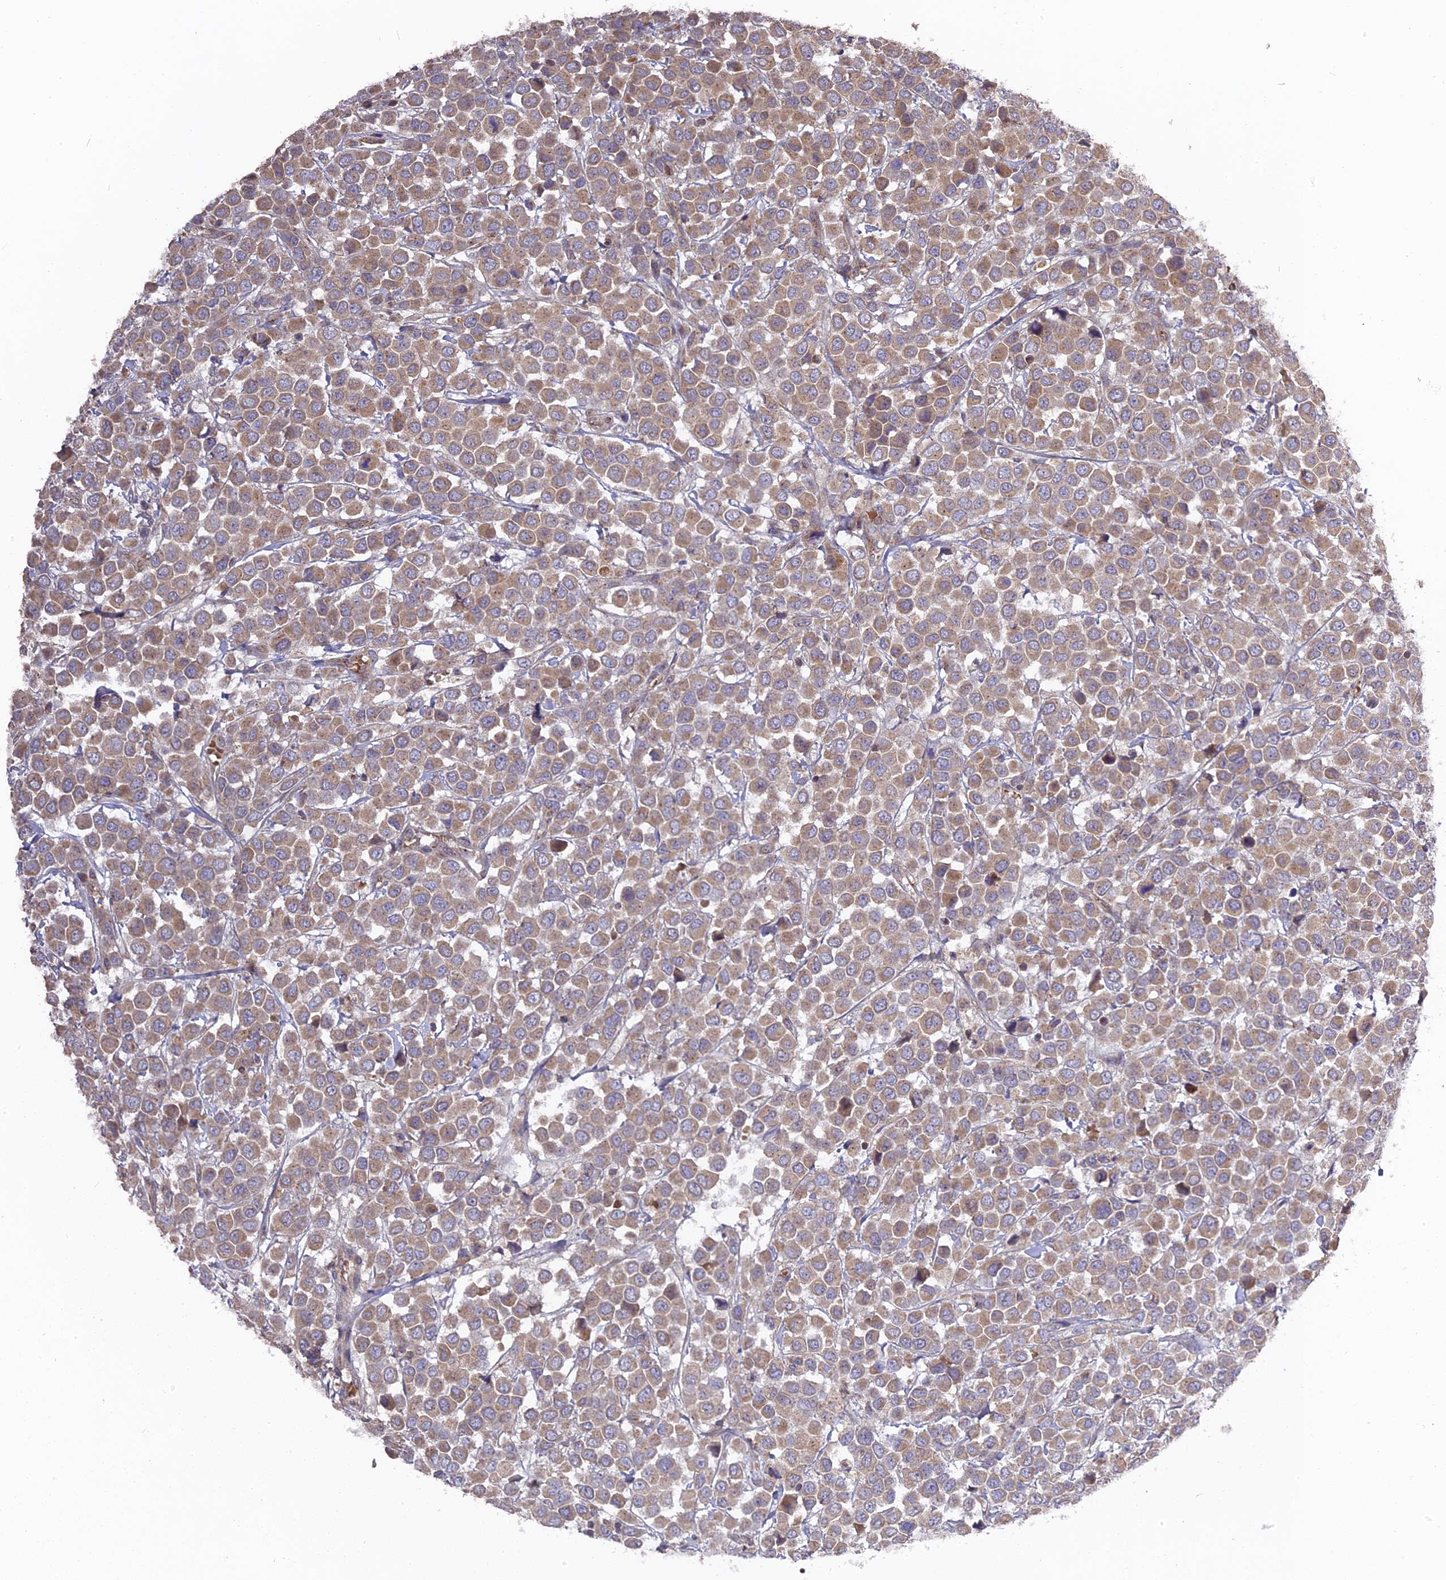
{"staining": {"intensity": "moderate", "quantity": ">75%", "location": "cytoplasmic/membranous"}, "tissue": "breast cancer", "cell_type": "Tumor cells", "image_type": "cancer", "snomed": [{"axis": "morphology", "description": "Duct carcinoma"}, {"axis": "topography", "description": "Breast"}], "caption": "Immunohistochemical staining of breast cancer (intraductal carcinoma) exhibits moderate cytoplasmic/membranous protein expression in about >75% of tumor cells.", "gene": "RPIA", "patient": {"sex": "female", "age": 61}}